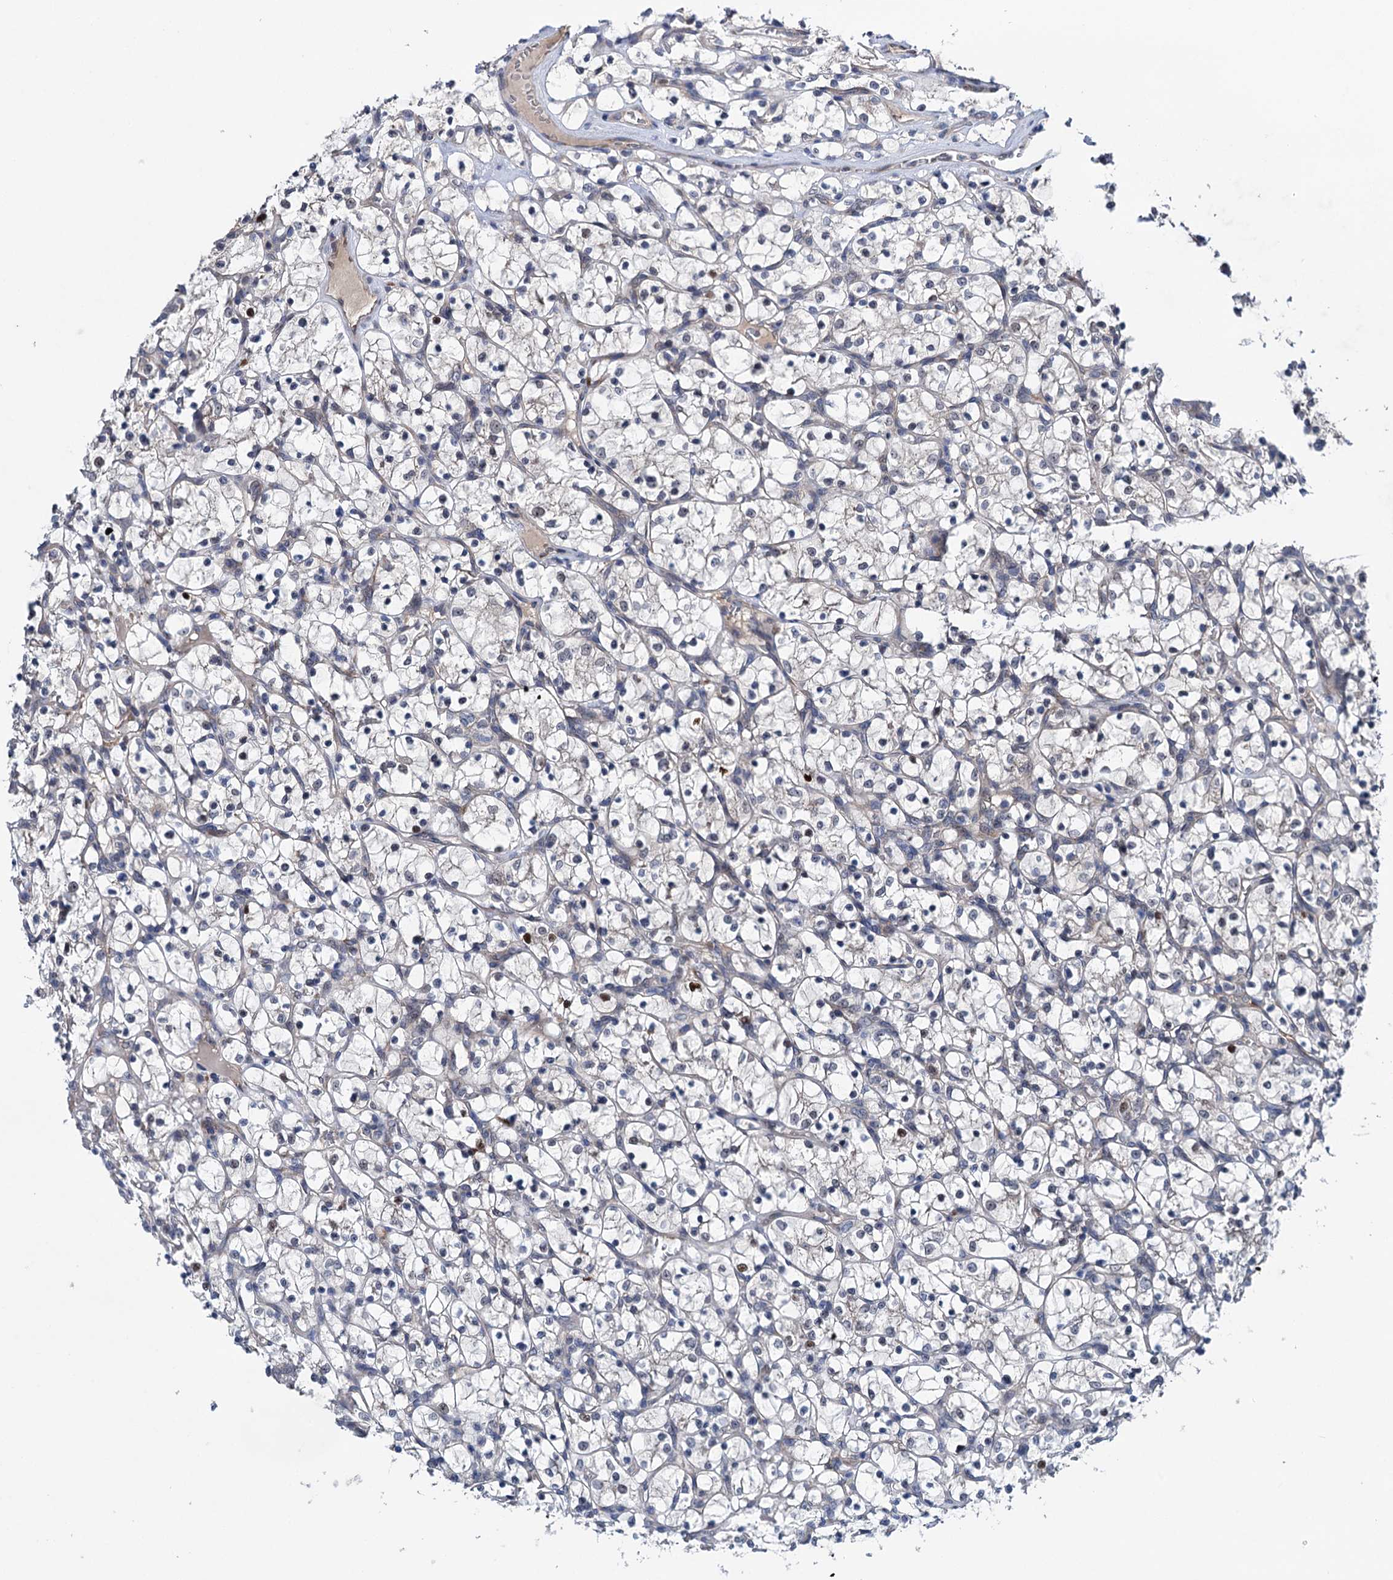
{"staining": {"intensity": "negative", "quantity": "none", "location": "none"}, "tissue": "renal cancer", "cell_type": "Tumor cells", "image_type": "cancer", "snomed": [{"axis": "morphology", "description": "Adenocarcinoma, NOS"}, {"axis": "topography", "description": "Kidney"}], "caption": "Immunohistochemistry (IHC) photomicrograph of adenocarcinoma (renal) stained for a protein (brown), which reveals no positivity in tumor cells.", "gene": "EYA4", "patient": {"sex": "female", "age": 69}}